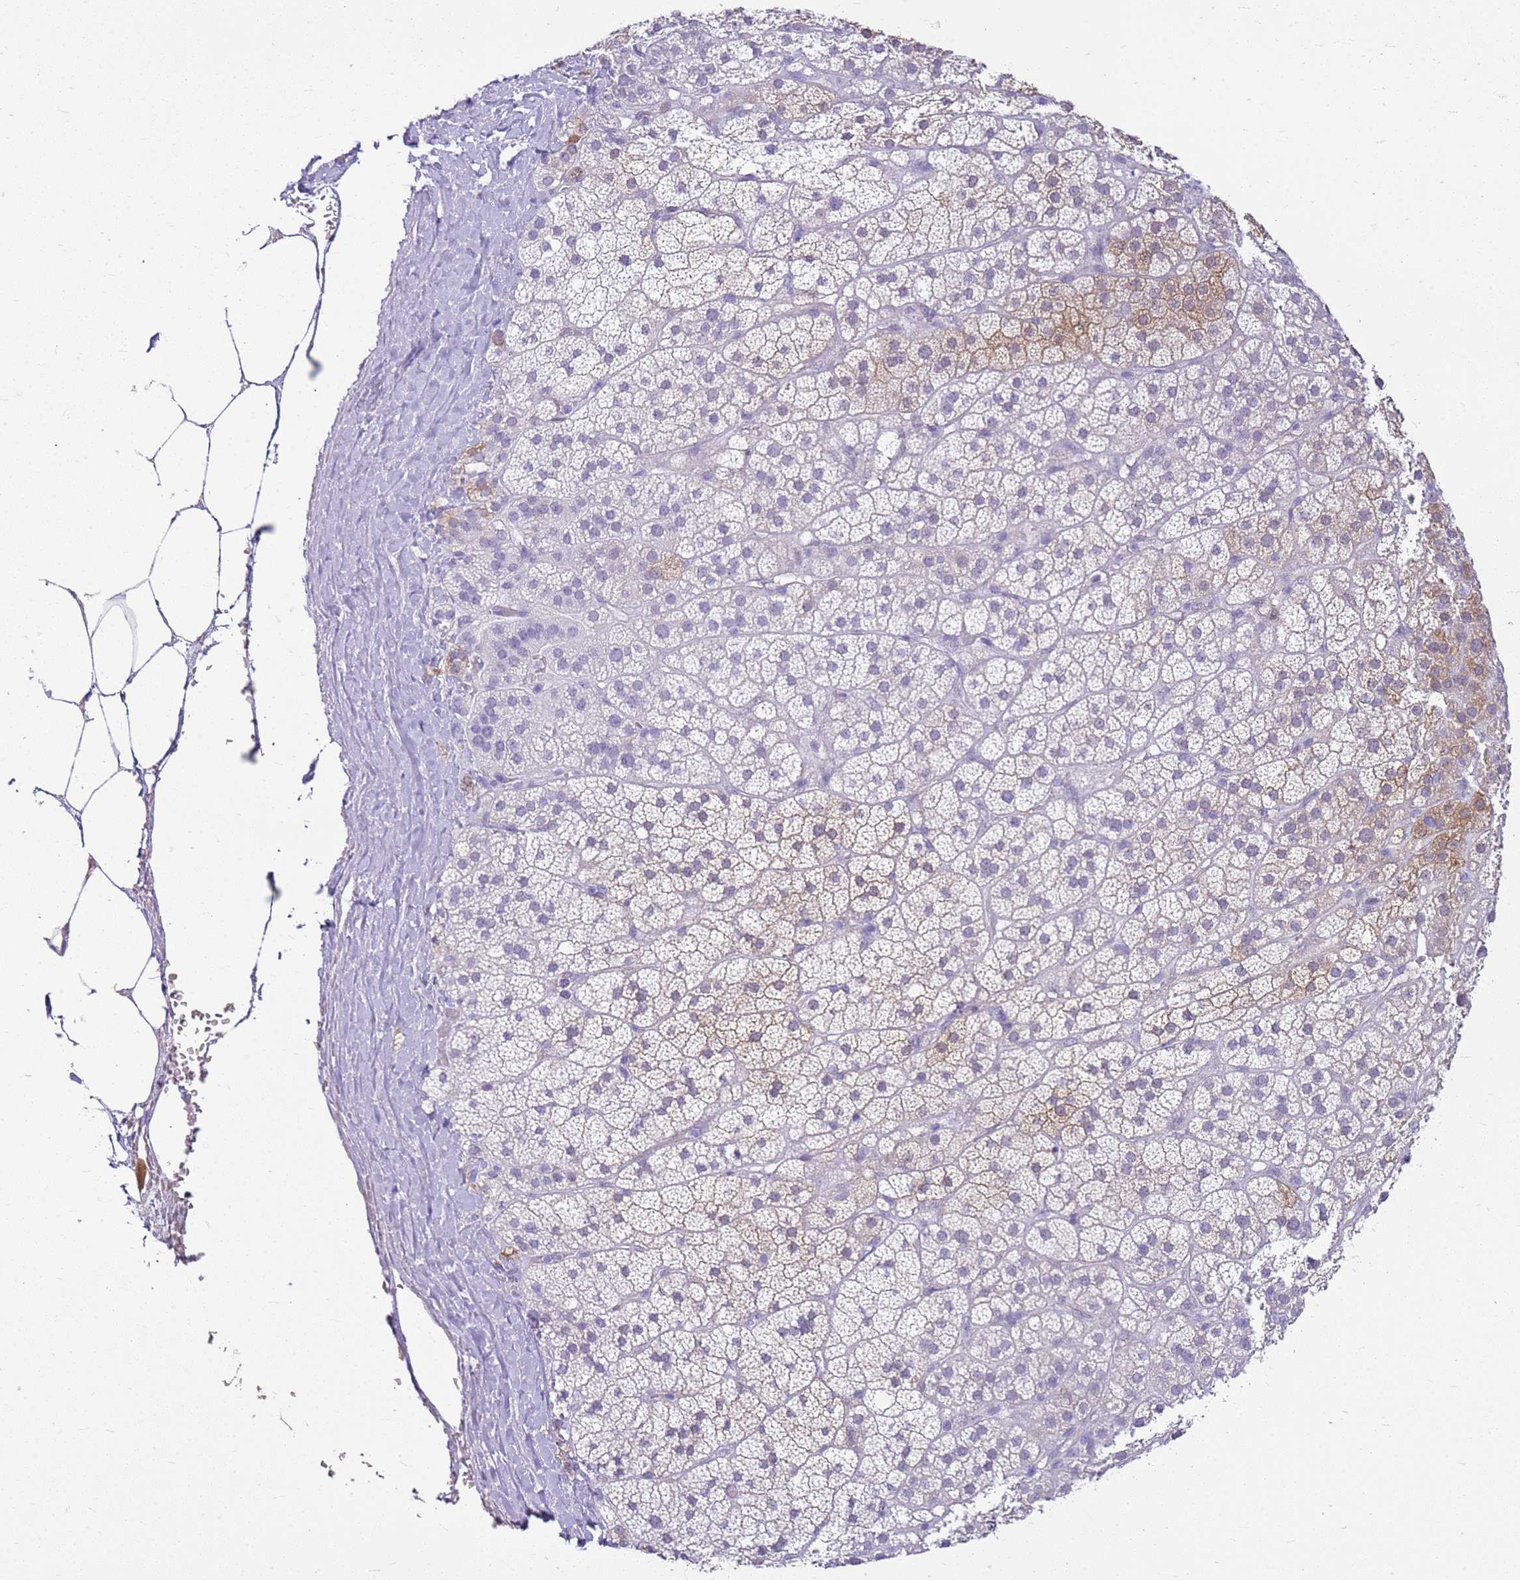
{"staining": {"intensity": "moderate", "quantity": "<25%", "location": "cytoplasmic/membranous"}, "tissue": "adrenal gland", "cell_type": "Glandular cells", "image_type": "normal", "snomed": [{"axis": "morphology", "description": "Normal tissue, NOS"}, {"axis": "topography", "description": "Adrenal gland"}], "caption": "Brown immunohistochemical staining in benign adrenal gland reveals moderate cytoplasmic/membranous staining in approximately <25% of glandular cells.", "gene": "HSPB1", "patient": {"sex": "female", "age": 70}}